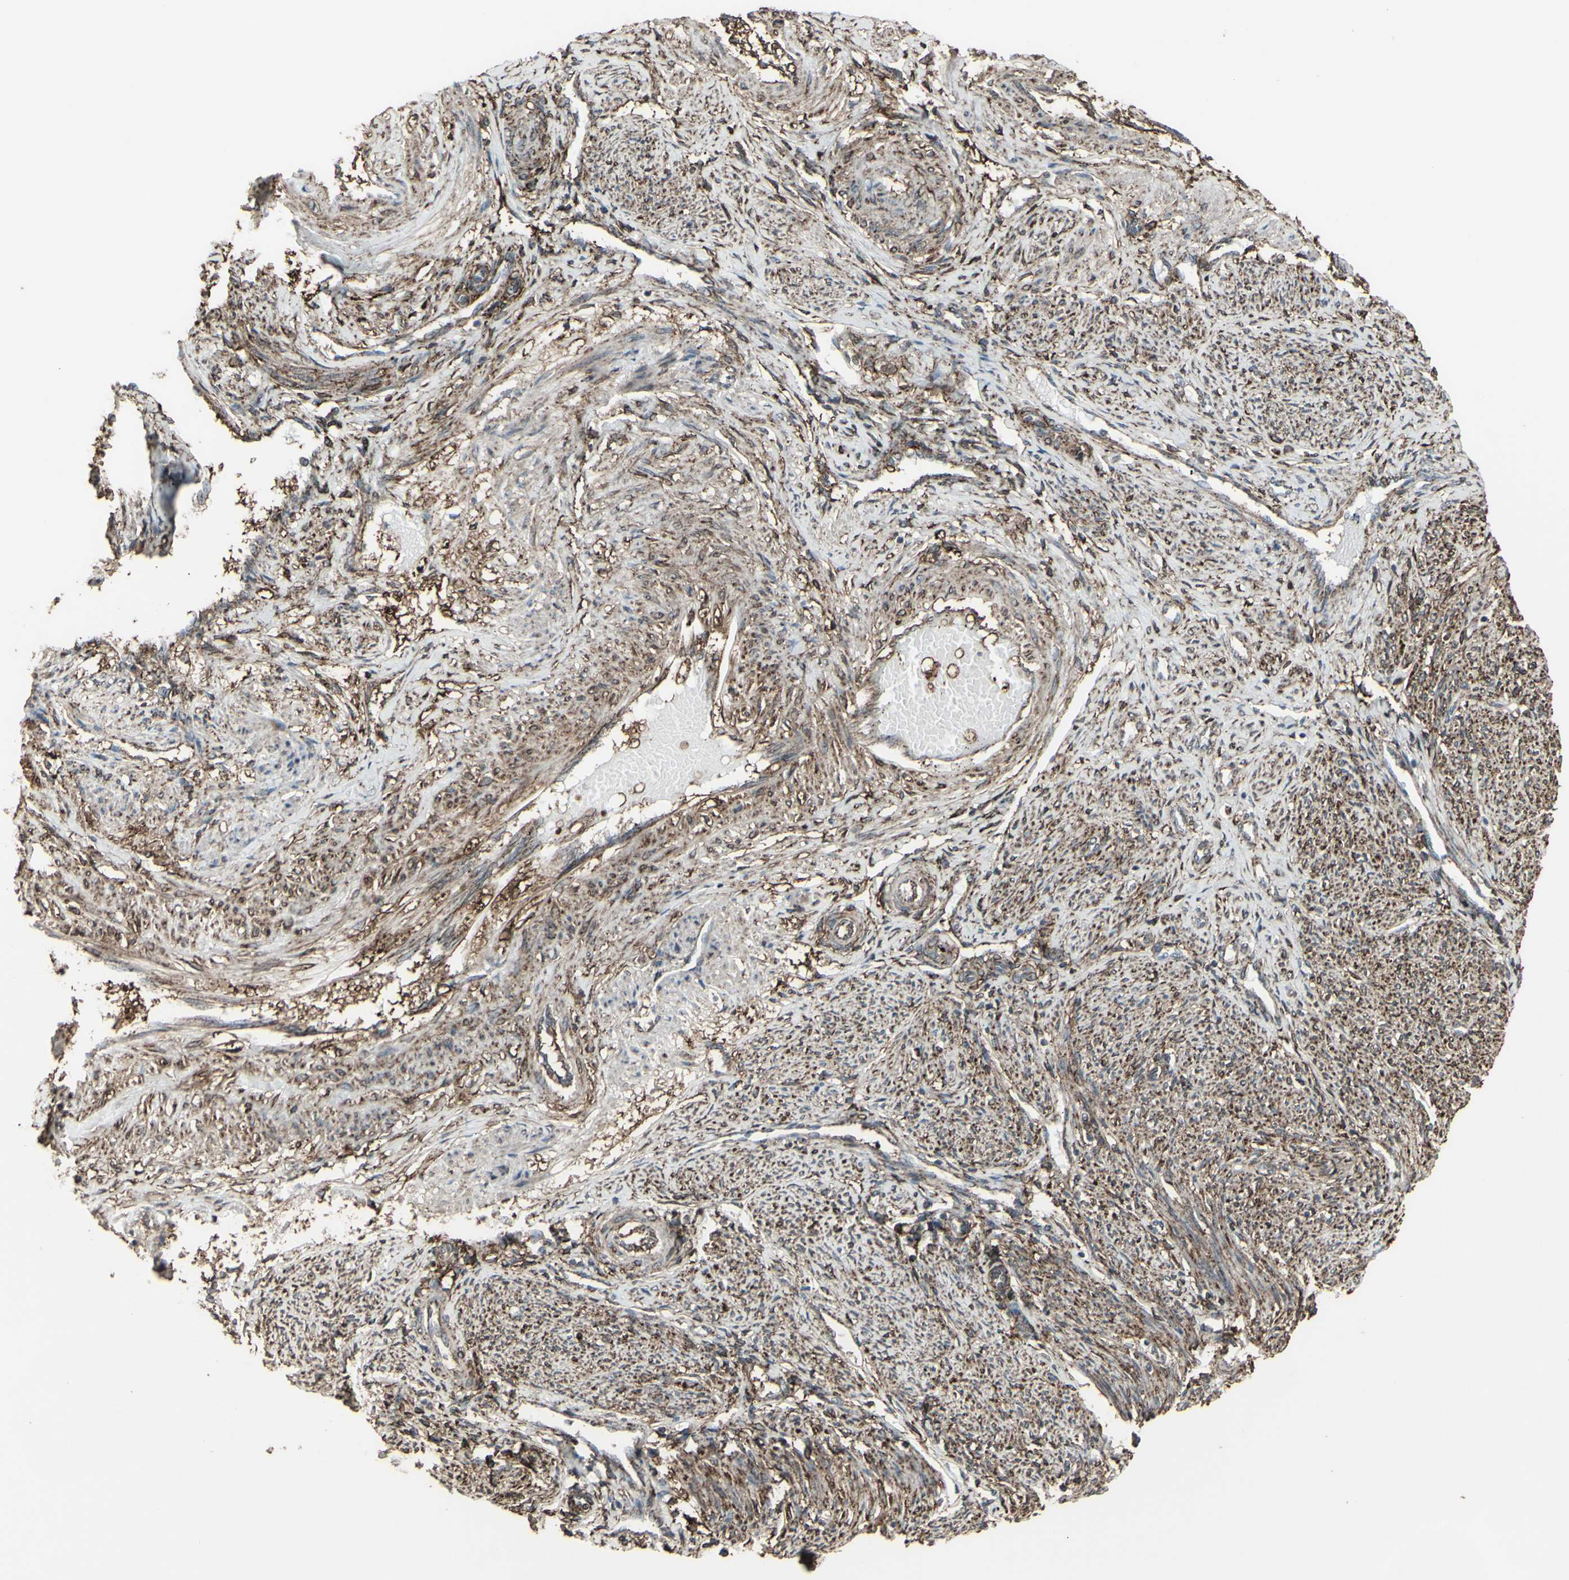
{"staining": {"intensity": "moderate", "quantity": ">75%", "location": "cytoplasmic/membranous"}, "tissue": "endometrium", "cell_type": "Cells in endometrial stroma", "image_type": "normal", "snomed": [{"axis": "morphology", "description": "Normal tissue, NOS"}, {"axis": "topography", "description": "Endometrium"}], "caption": "Immunohistochemistry staining of unremarkable endometrium, which demonstrates medium levels of moderate cytoplasmic/membranous positivity in about >75% of cells in endometrial stroma indicating moderate cytoplasmic/membranous protein staining. The staining was performed using DAB (brown) for protein detection and nuclei were counterstained in hematoxylin (blue).", "gene": "SMO", "patient": {"sex": "female", "age": 42}}